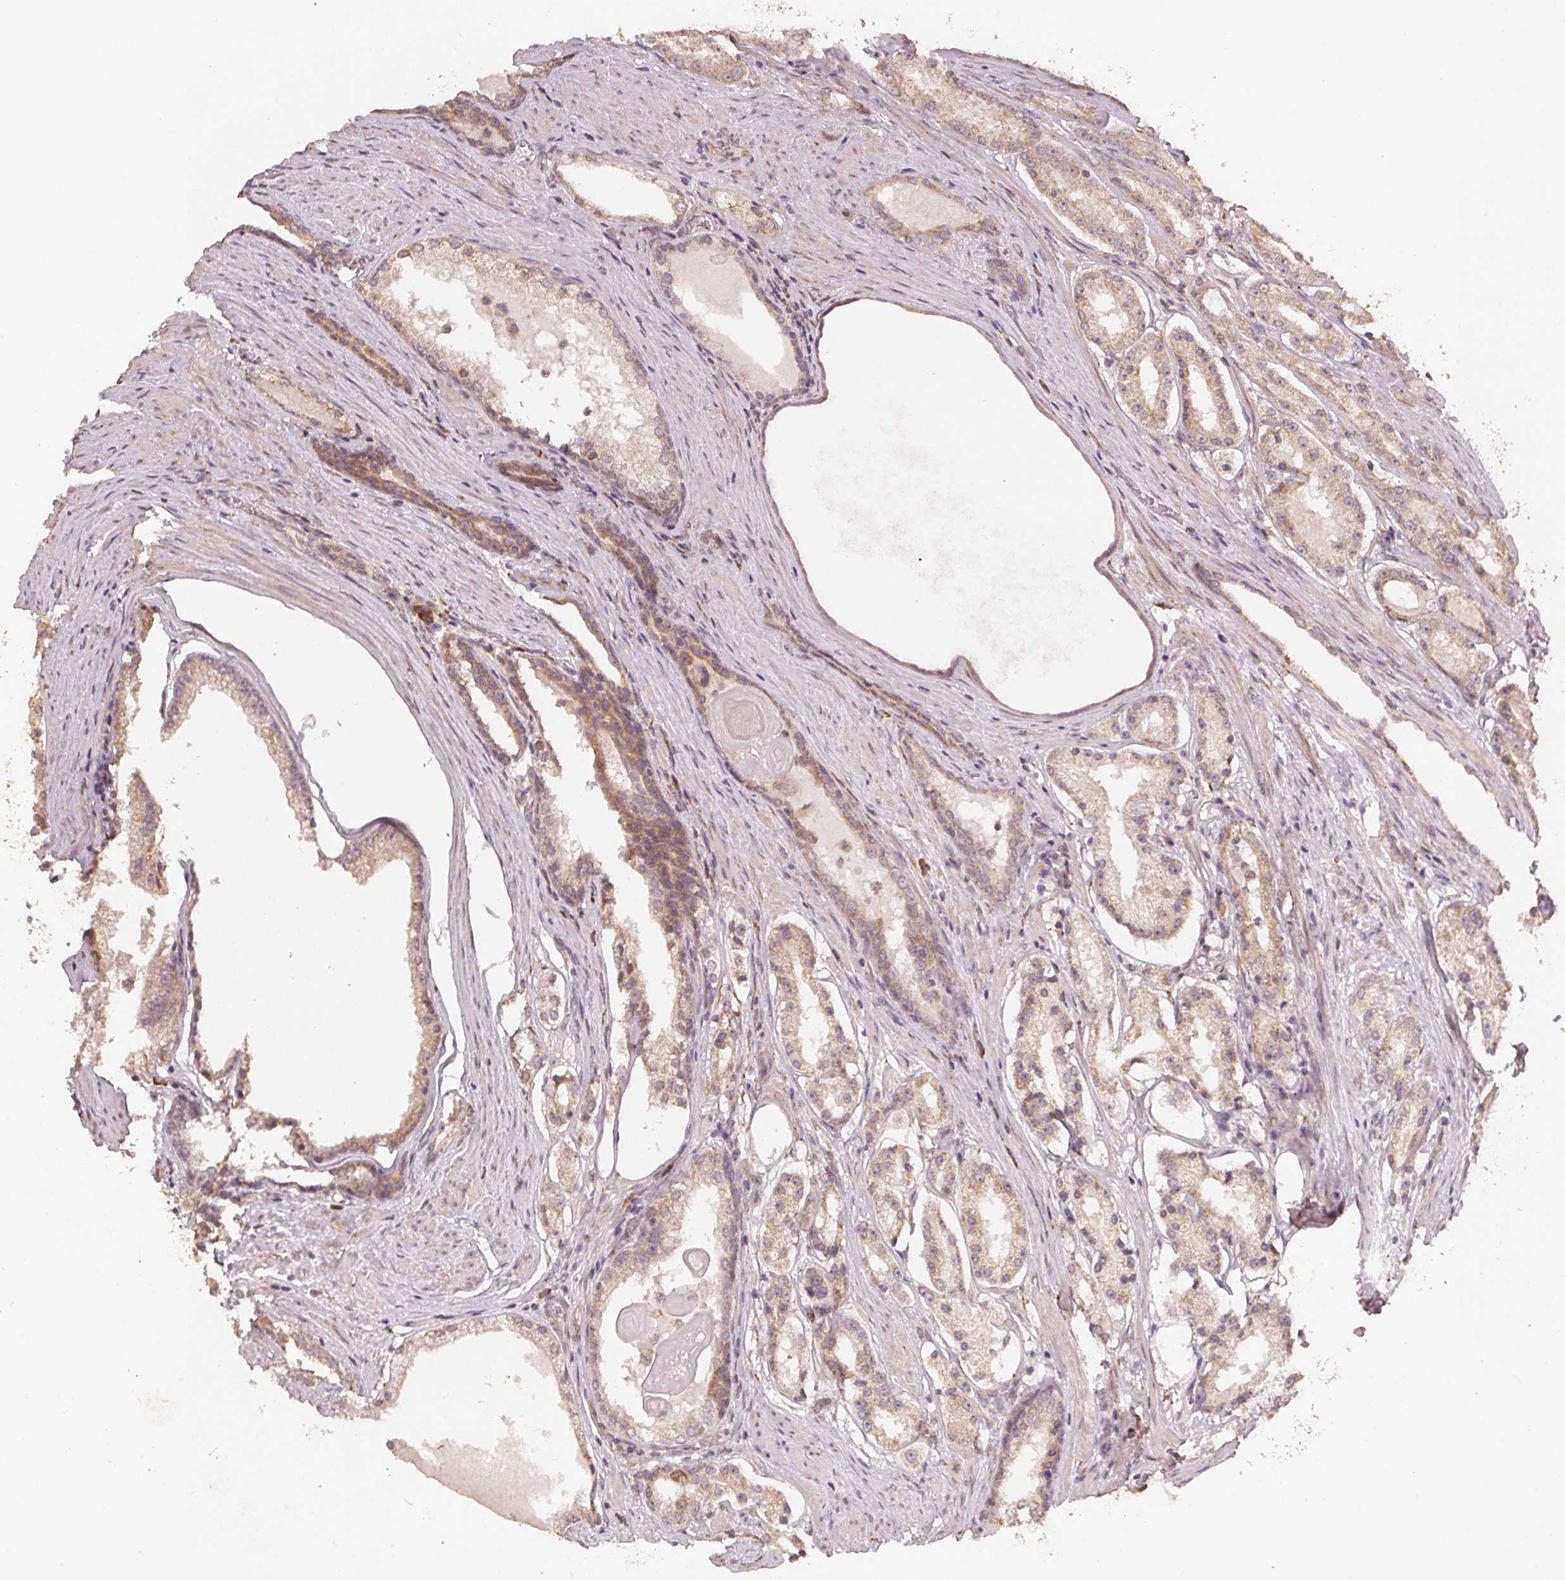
{"staining": {"intensity": "weak", "quantity": ">75%", "location": "cytoplasmic/membranous"}, "tissue": "prostate cancer", "cell_type": "Tumor cells", "image_type": "cancer", "snomed": [{"axis": "morphology", "description": "Adenocarcinoma, Low grade"}, {"axis": "topography", "description": "Prostate"}], "caption": "An image of prostate cancer (low-grade adenocarcinoma) stained for a protein exhibits weak cytoplasmic/membranous brown staining in tumor cells. Nuclei are stained in blue.", "gene": "SLC20A1", "patient": {"sex": "male", "age": 57}}